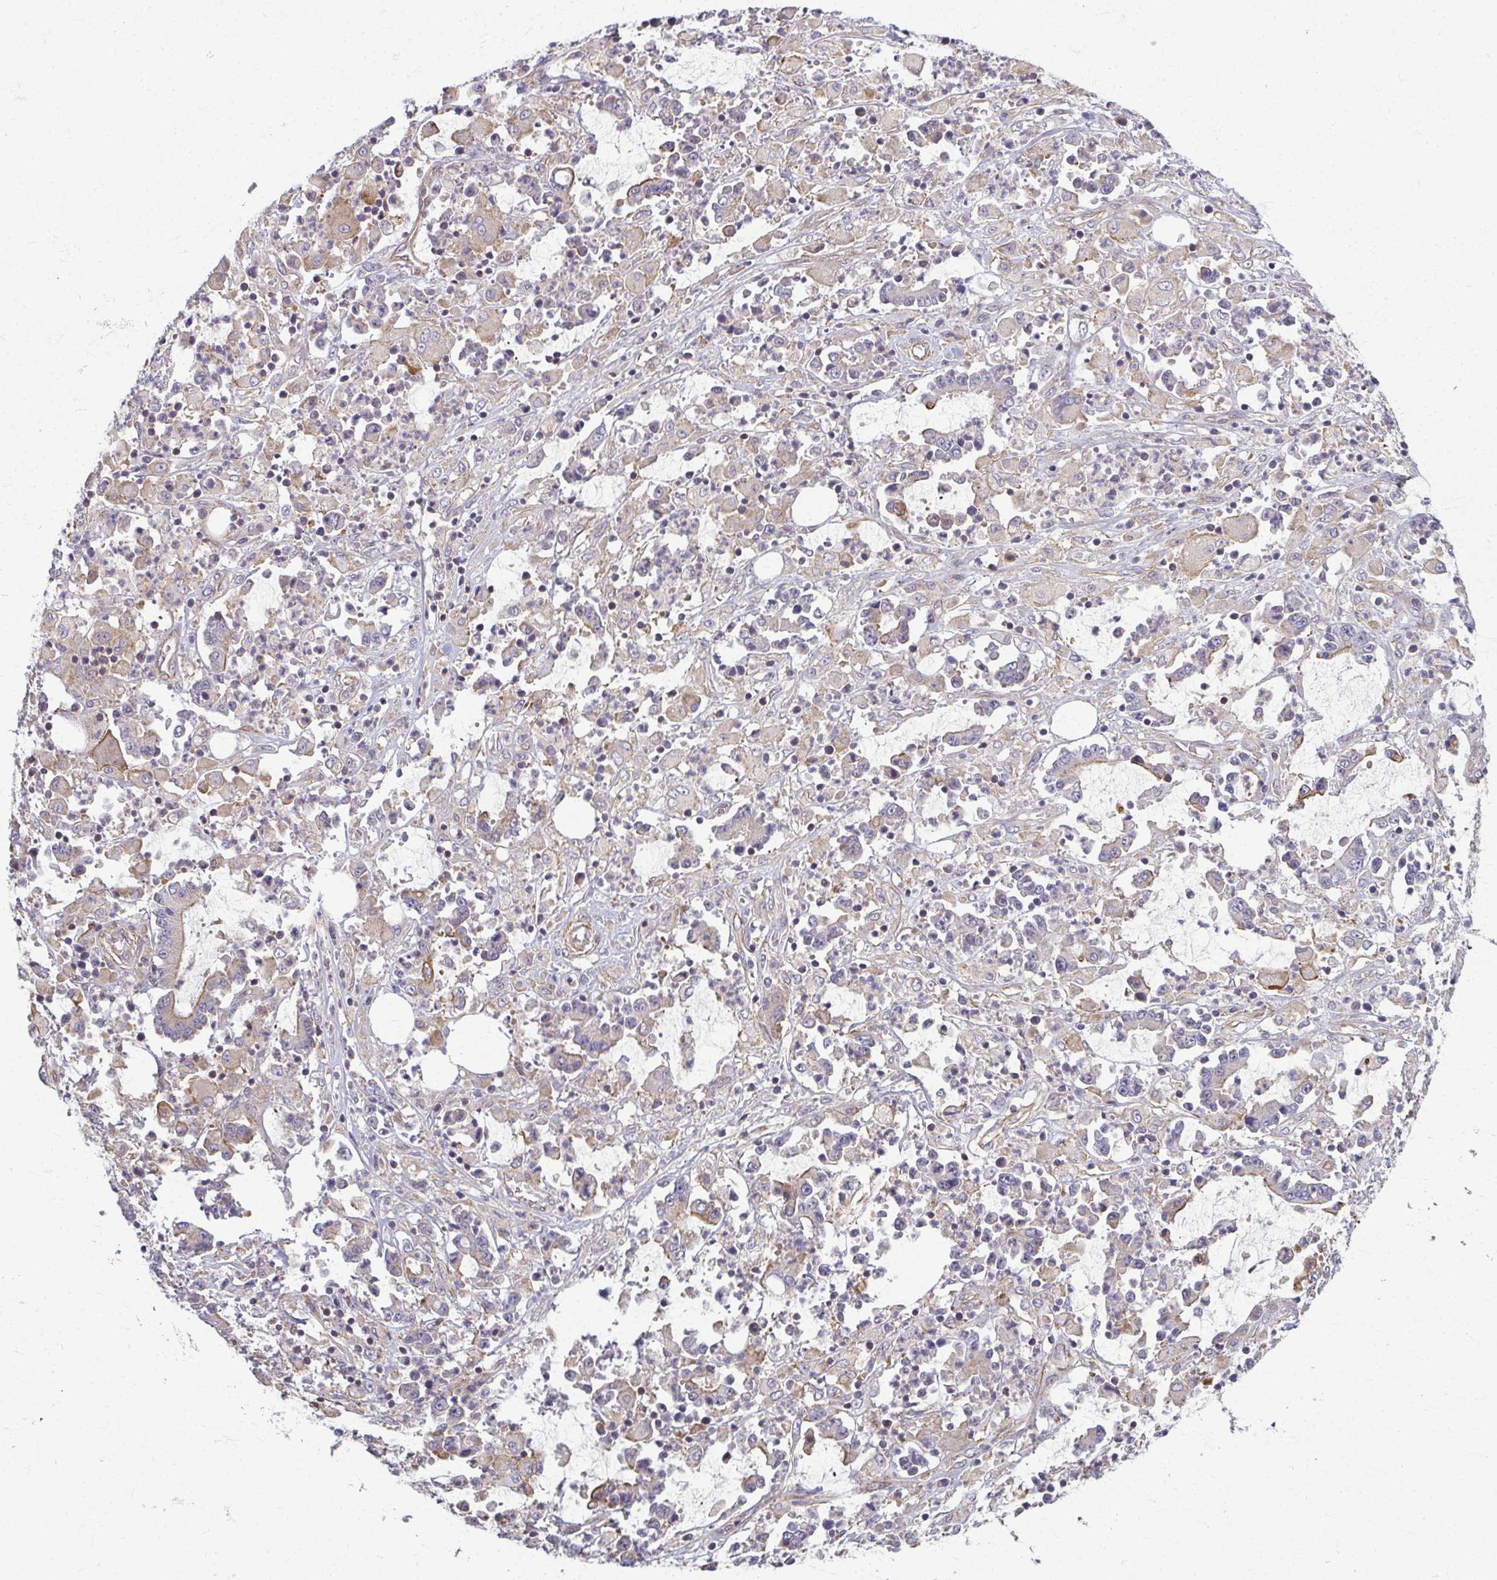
{"staining": {"intensity": "weak", "quantity": "<25%", "location": "cytoplasmic/membranous"}, "tissue": "stomach cancer", "cell_type": "Tumor cells", "image_type": "cancer", "snomed": [{"axis": "morphology", "description": "Adenocarcinoma, NOS"}, {"axis": "topography", "description": "Stomach, upper"}], "caption": "IHC of stomach cancer shows no positivity in tumor cells.", "gene": "EID2B", "patient": {"sex": "male", "age": 68}}